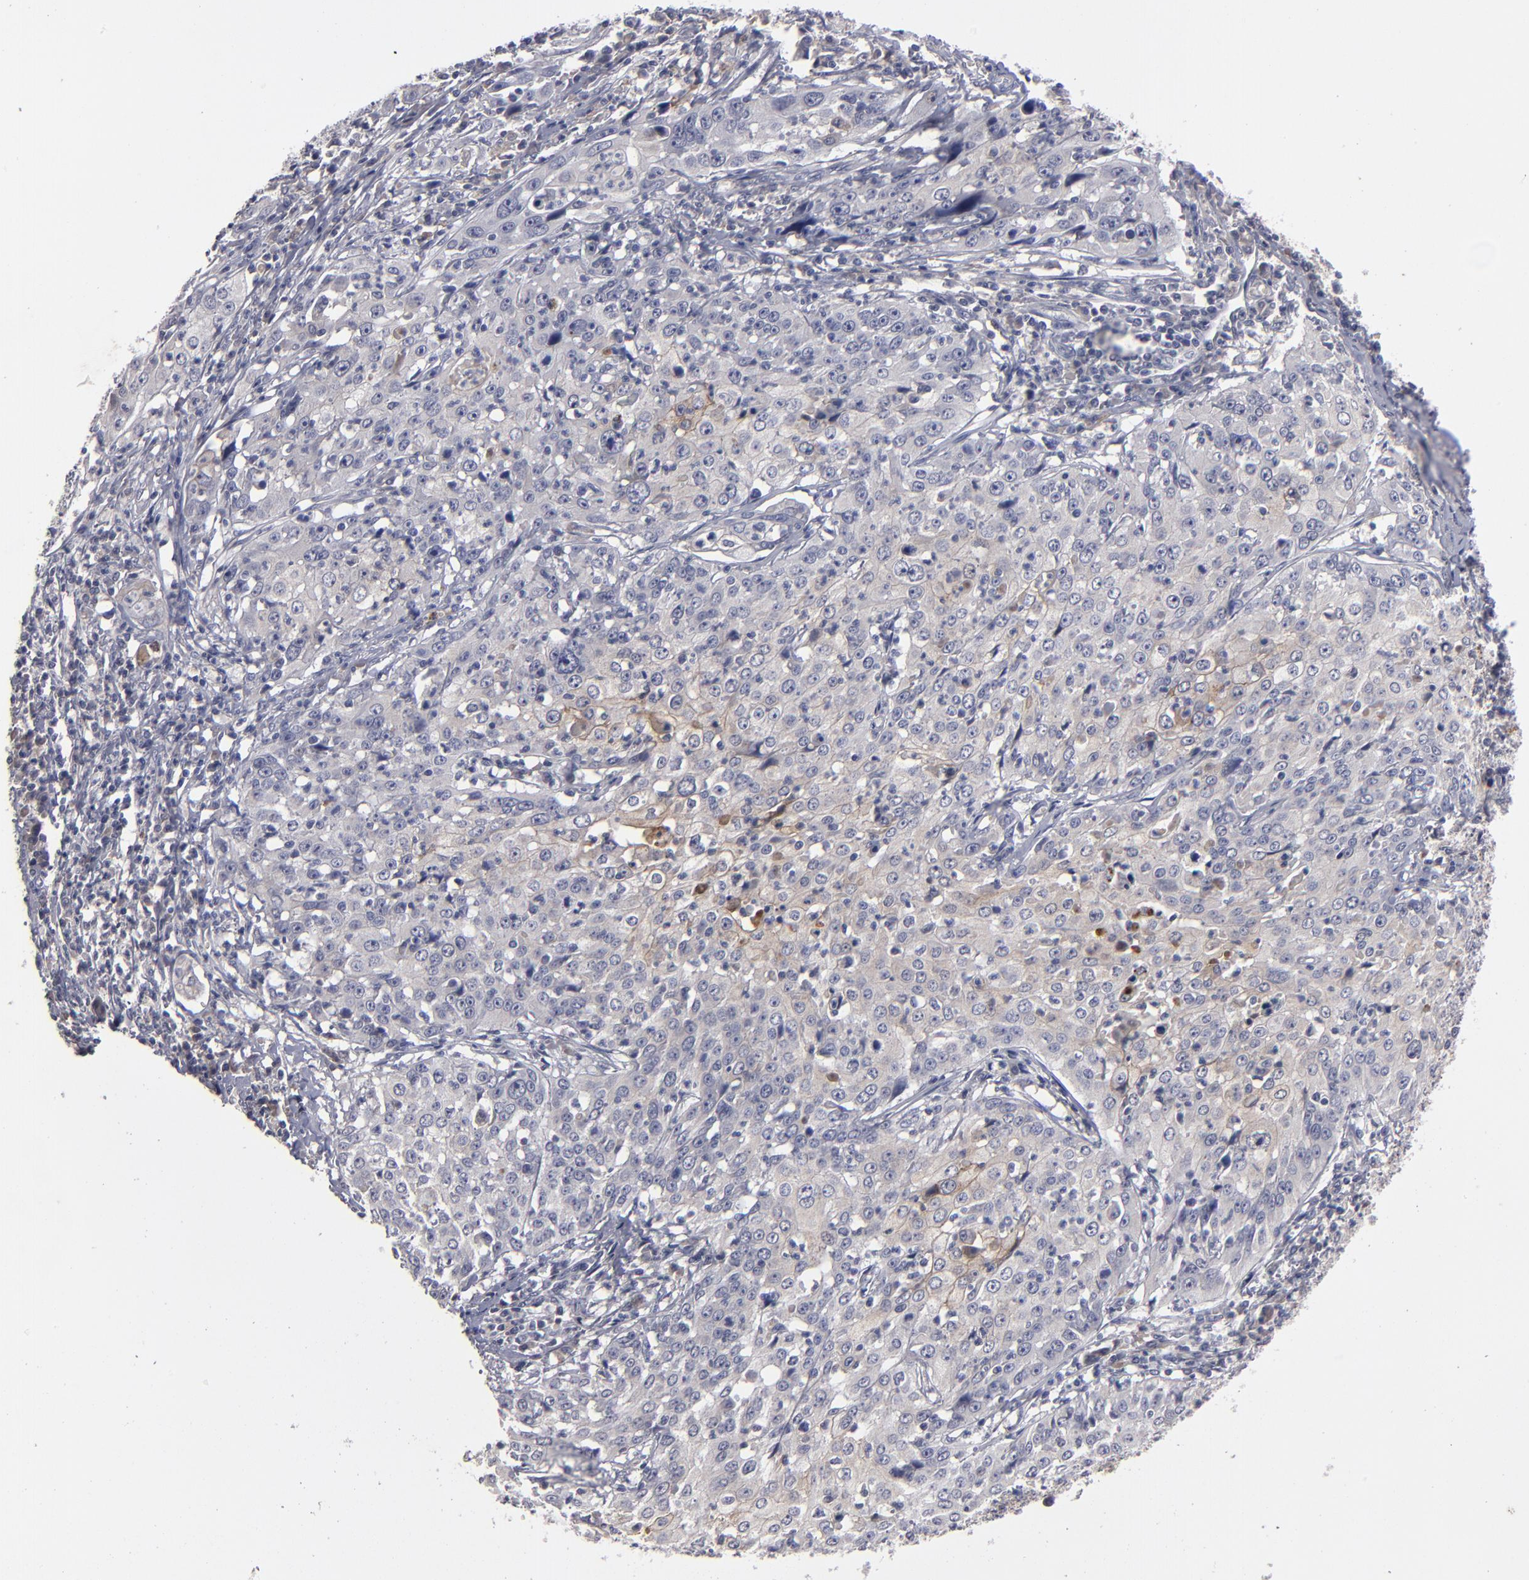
{"staining": {"intensity": "weak", "quantity": "<25%", "location": "cytoplasmic/membranous"}, "tissue": "cervical cancer", "cell_type": "Tumor cells", "image_type": "cancer", "snomed": [{"axis": "morphology", "description": "Squamous cell carcinoma, NOS"}, {"axis": "topography", "description": "Cervix"}], "caption": "Protein analysis of cervical cancer (squamous cell carcinoma) demonstrates no significant staining in tumor cells. (DAB immunohistochemistry, high magnification).", "gene": "GPM6B", "patient": {"sex": "female", "age": 39}}